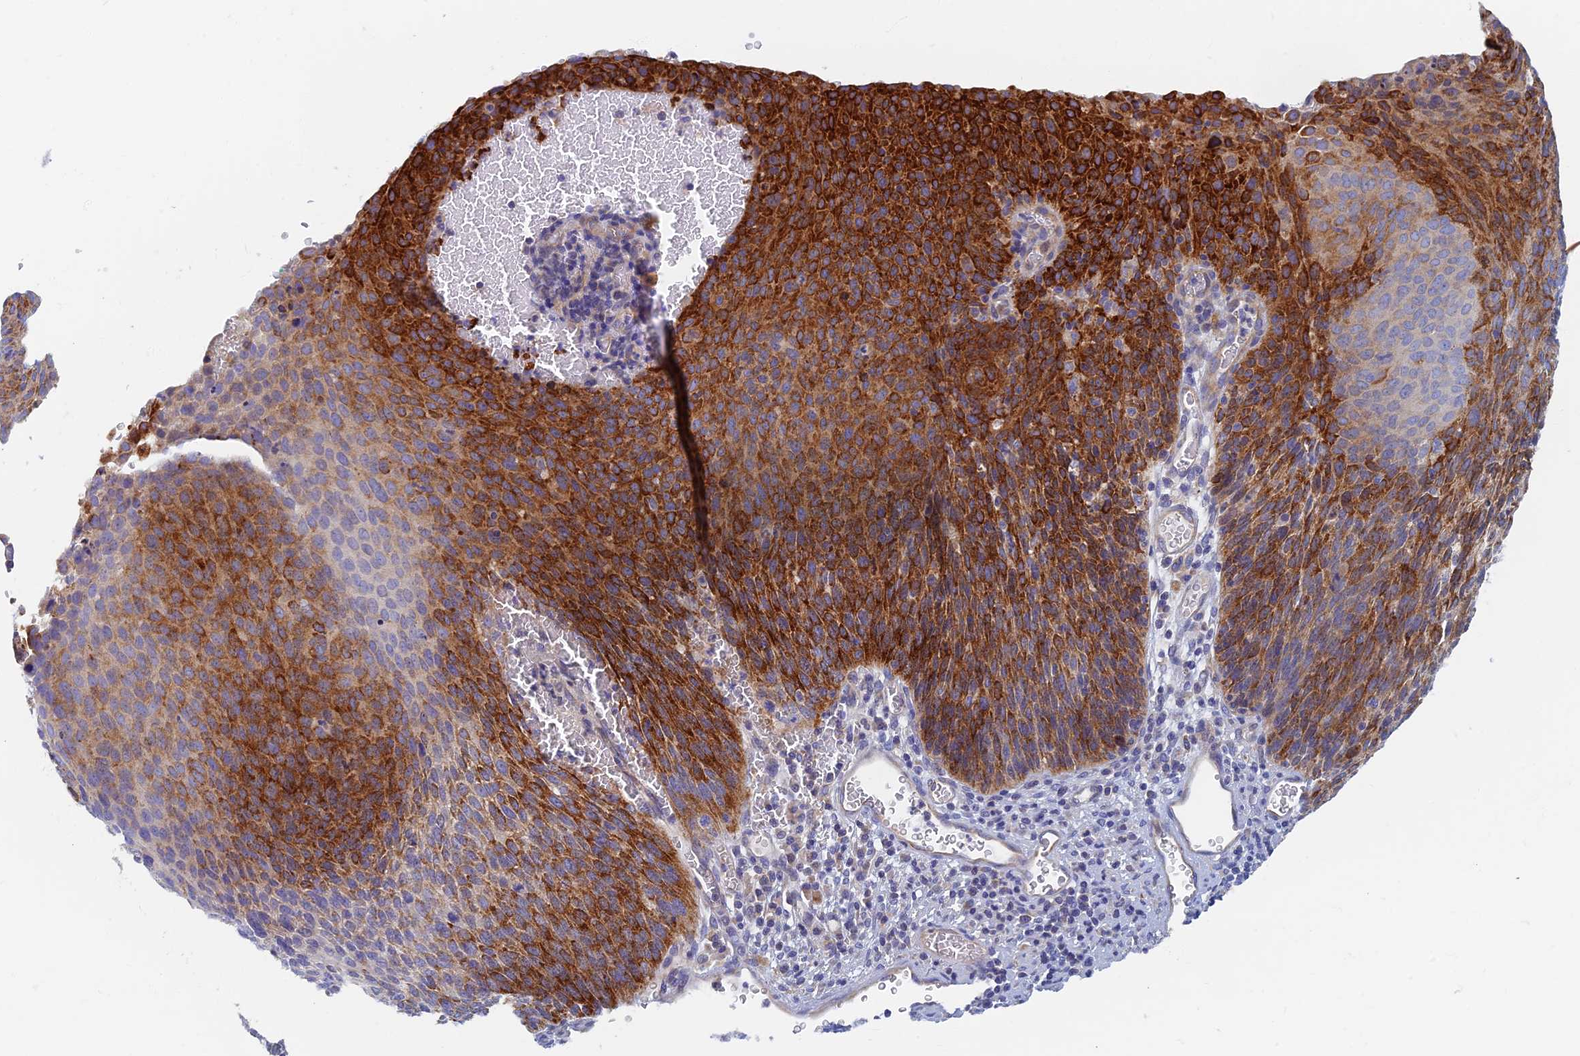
{"staining": {"intensity": "strong", "quantity": "25%-75%", "location": "cytoplasmic/membranous"}, "tissue": "cervical cancer", "cell_type": "Tumor cells", "image_type": "cancer", "snomed": [{"axis": "morphology", "description": "Squamous cell carcinoma, NOS"}, {"axis": "topography", "description": "Cervix"}], "caption": "Protein expression analysis of human cervical cancer reveals strong cytoplasmic/membranous positivity in approximately 25%-75% of tumor cells.", "gene": "TMEM44", "patient": {"sex": "female", "age": 55}}